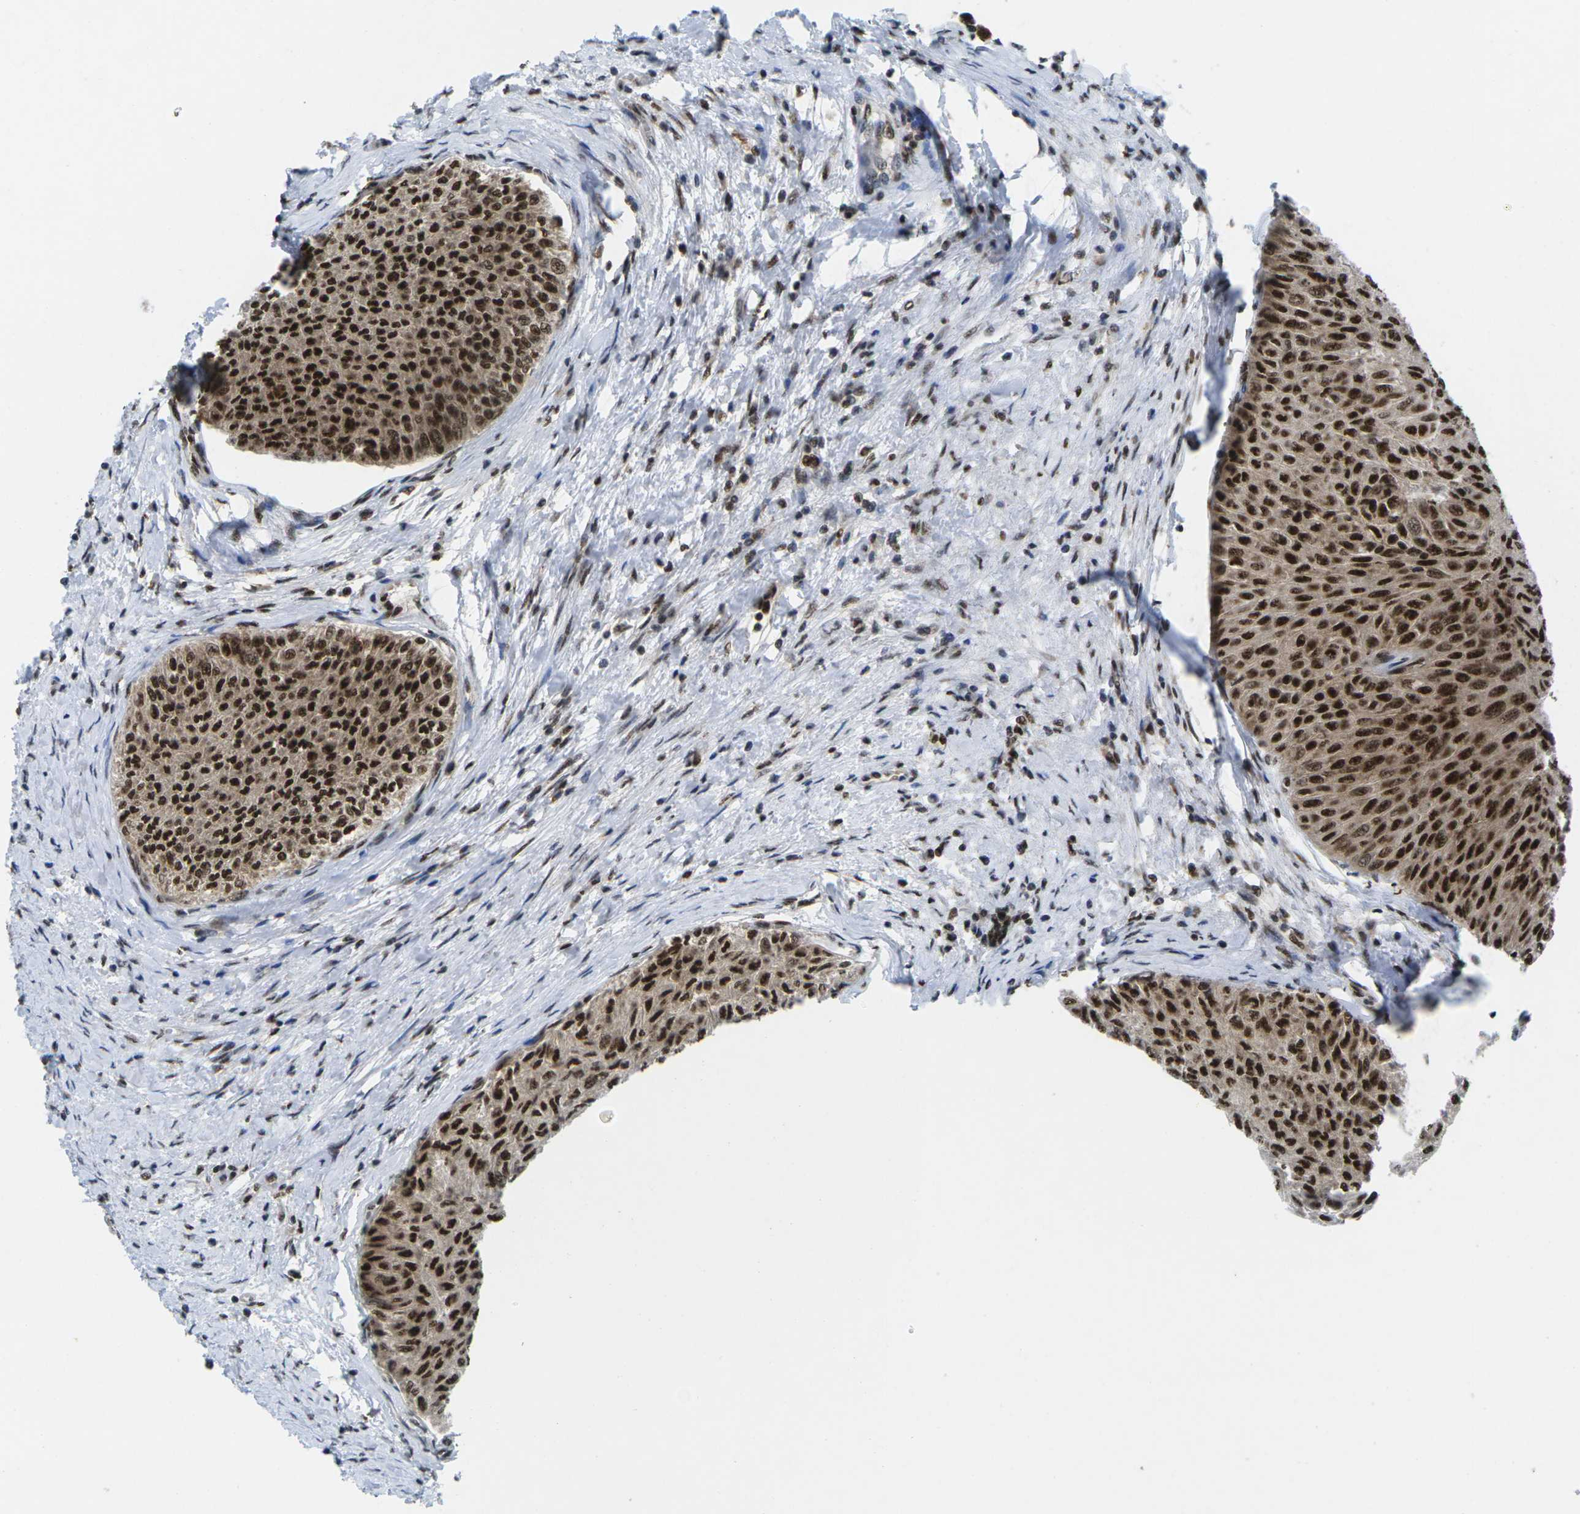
{"staining": {"intensity": "strong", "quantity": ">75%", "location": "cytoplasmic/membranous,nuclear"}, "tissue": "urothelial cancer", "cell_type": "Tumor cells", "image_type": "cancer", "snomed": [{"axis": "morphology", "description": "Urothelial carcinoma, Low grade"}, {"axis": "topography", "description": "Urinary bladder"}], "caption": "Low-grade urothelial carcinoma tissue shows strong cytoplasmic/membranous and nuclear positivity in about >75% of tumor cells, visualized by immunohistochemistry.", "gene": "MAGOH", "patient": {"sex": "male", "age": 78}}